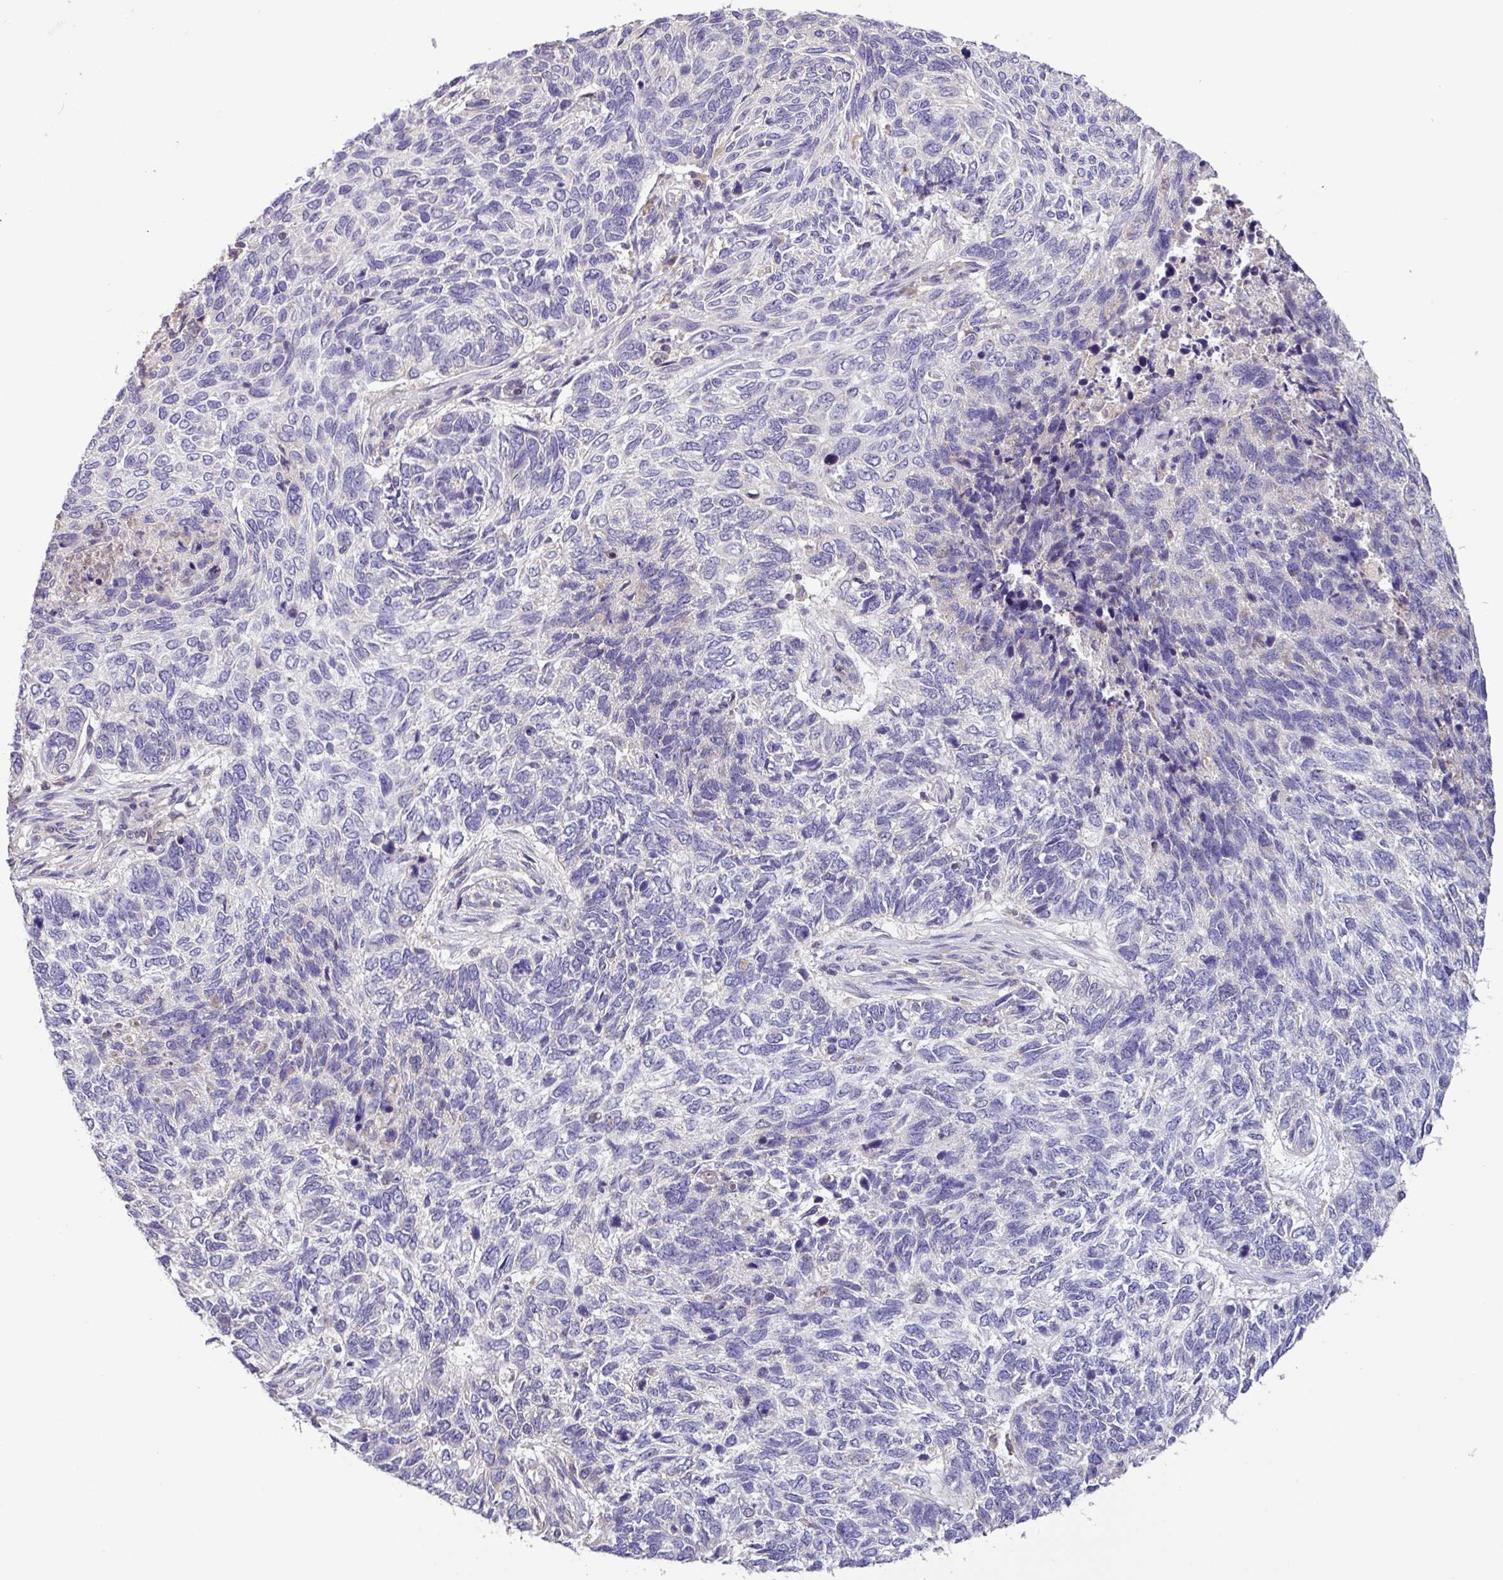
{"staining": {"intensity": "negative", "quantity": "none", "location": "none"}, "tissue": "skin cancer", "cell_type": "Tumor cells", "image_type": "cancer", "snomed": [{"axis": "morphology", "description": "Basal cell carcinoma"}, {"axis": "topography", "description": "Skin"}], "caption": "A histopathology image of basal cell carcinoma (skin) stained for a protein displays no brown staining in tumor cells.", "gene": "SFTPB", "patient": {"sex": "female", "age": 65}}